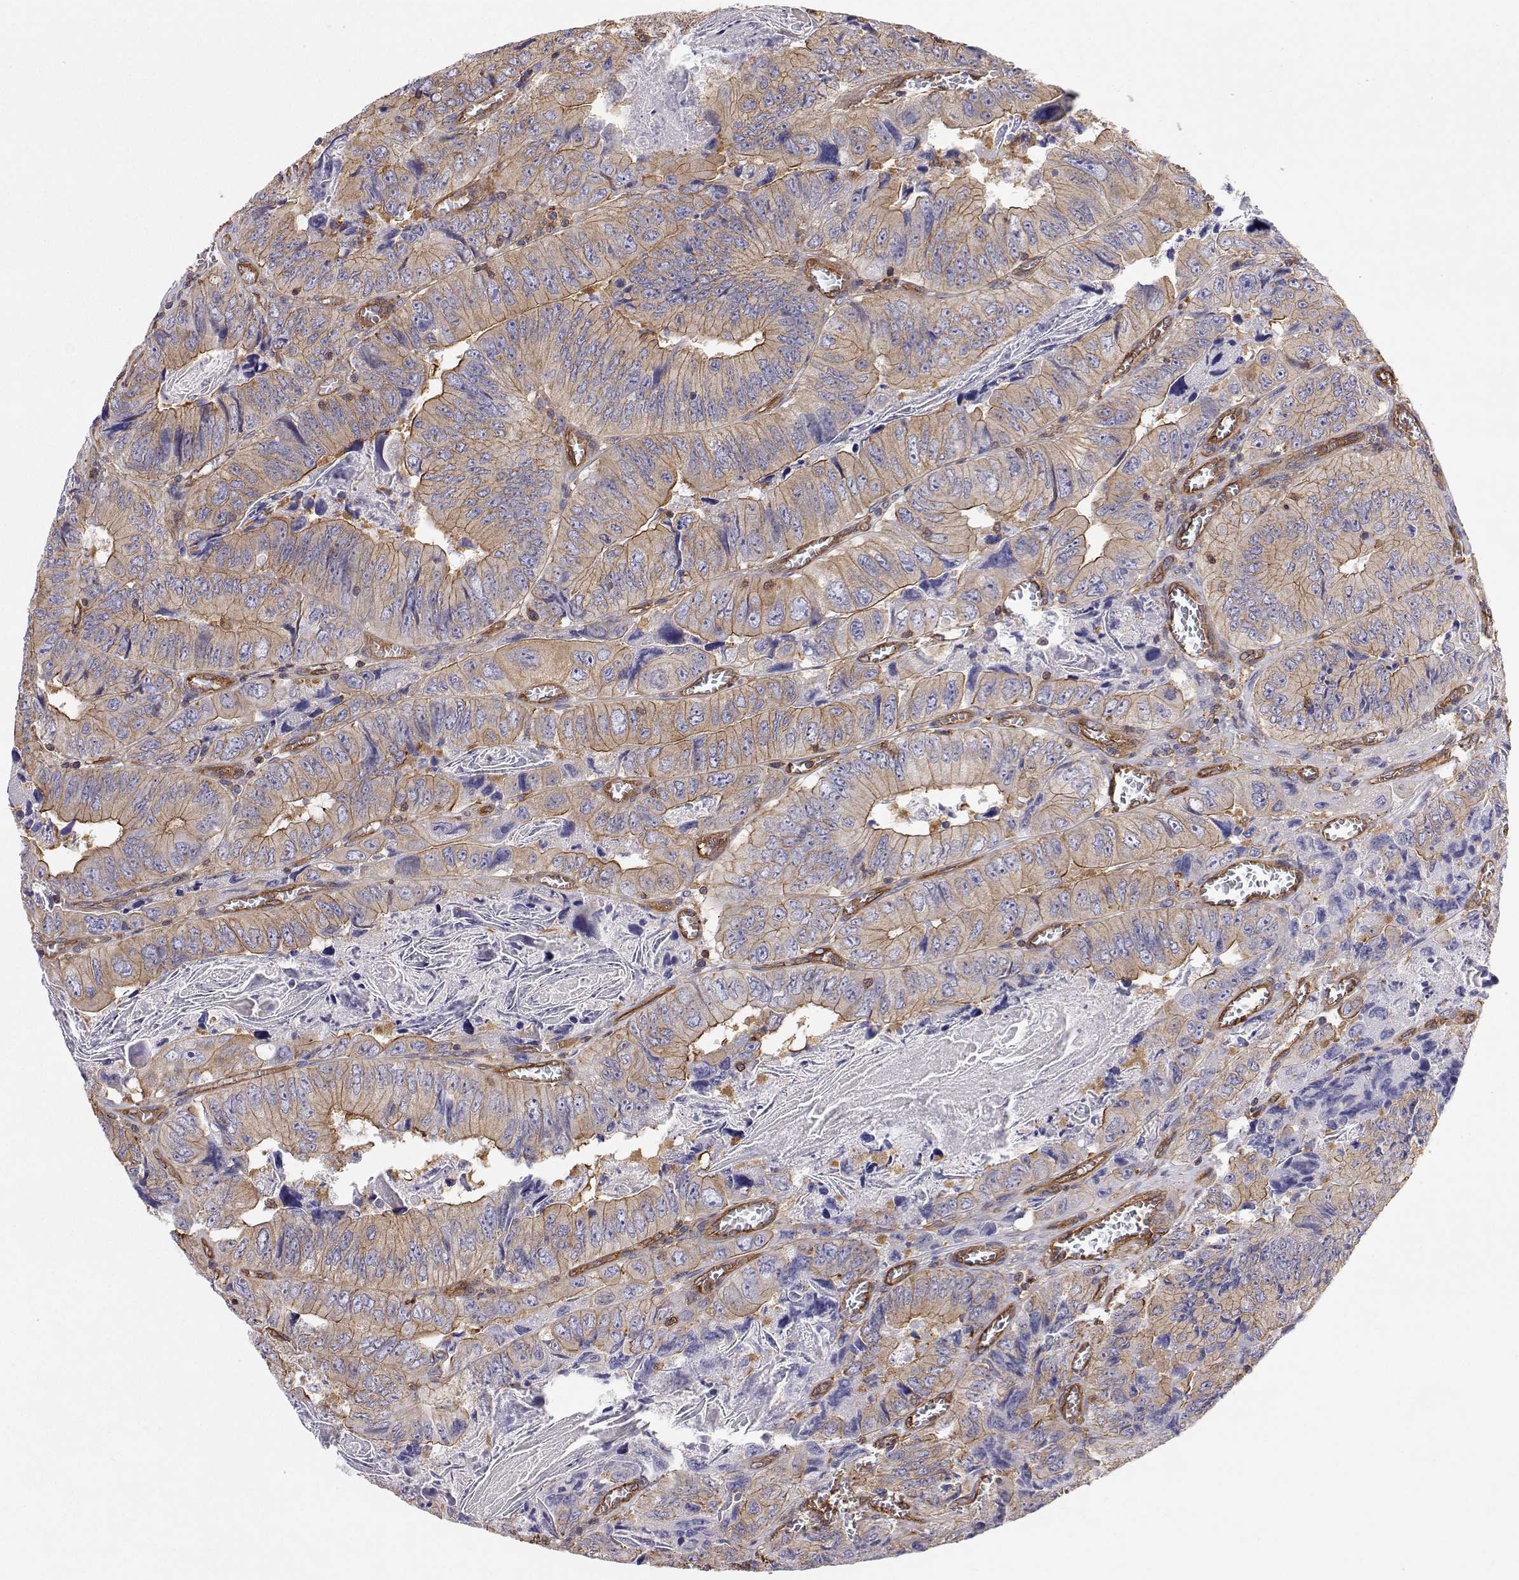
{"staining": {"intensity": "weak", "quantity": "25%-75%", "location": "cytoplasmic/membranous"}, "tissue": "colorectal cancer", "cell_type": "Tumor cells", "image_type": "cancer", "snomed": [{"axis": "morphology", "description": "Adenocarcinoma, NOS"}, {"axis": "topography", "description": "Colon"}], "caption": "DAB (3,3'-diaminobenzidine) immunohistochemical staining of colorectal adenocarcinoma exhibits weak cytoplasmic/membranous protein expression in approximately 25%-75% of tumor cells.", "gene": "MYH9", "patient": {"sex": "female", "age": 84}}